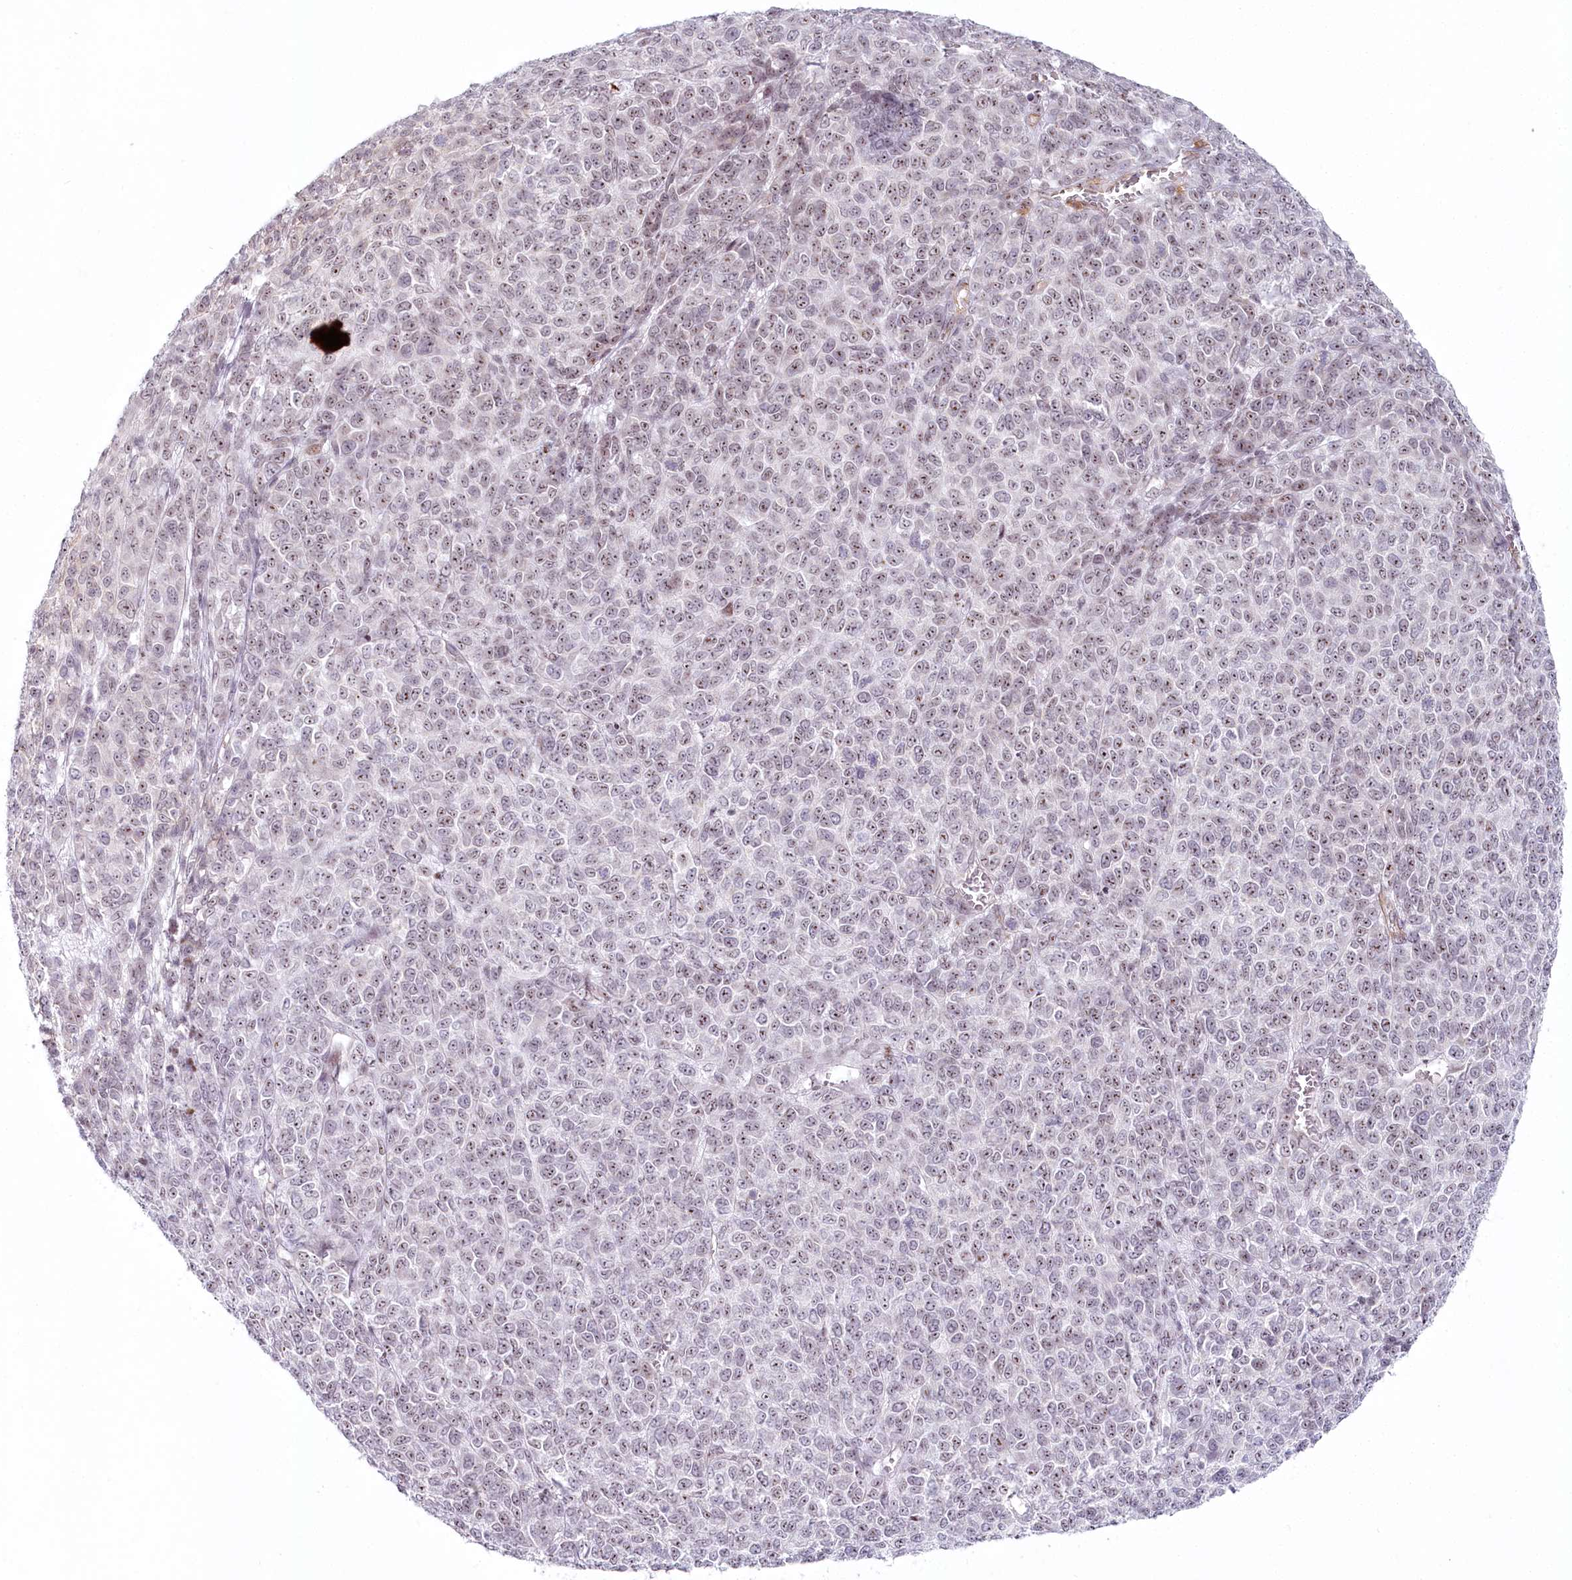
{"staining": {"intensity": "moderate", "quantity": "25%-75%", "location": "nuclear"}, "tissue": "melanoma", "cell_type": "Tumor cells", "image_type": "cancer", "snomed": [{"axis": "morphology", "description": "Malignant melanoma, NOS"}, {"axis": "topography", "description": "Skin"}], "caption": "Human malignant melanoma stained with a brown dye exhibits moderate nuclear positive expression in approximately 25%-75% of tumor cells.", "gene": "ABHD8", "patient": {"sex": "male", "age": 49}}